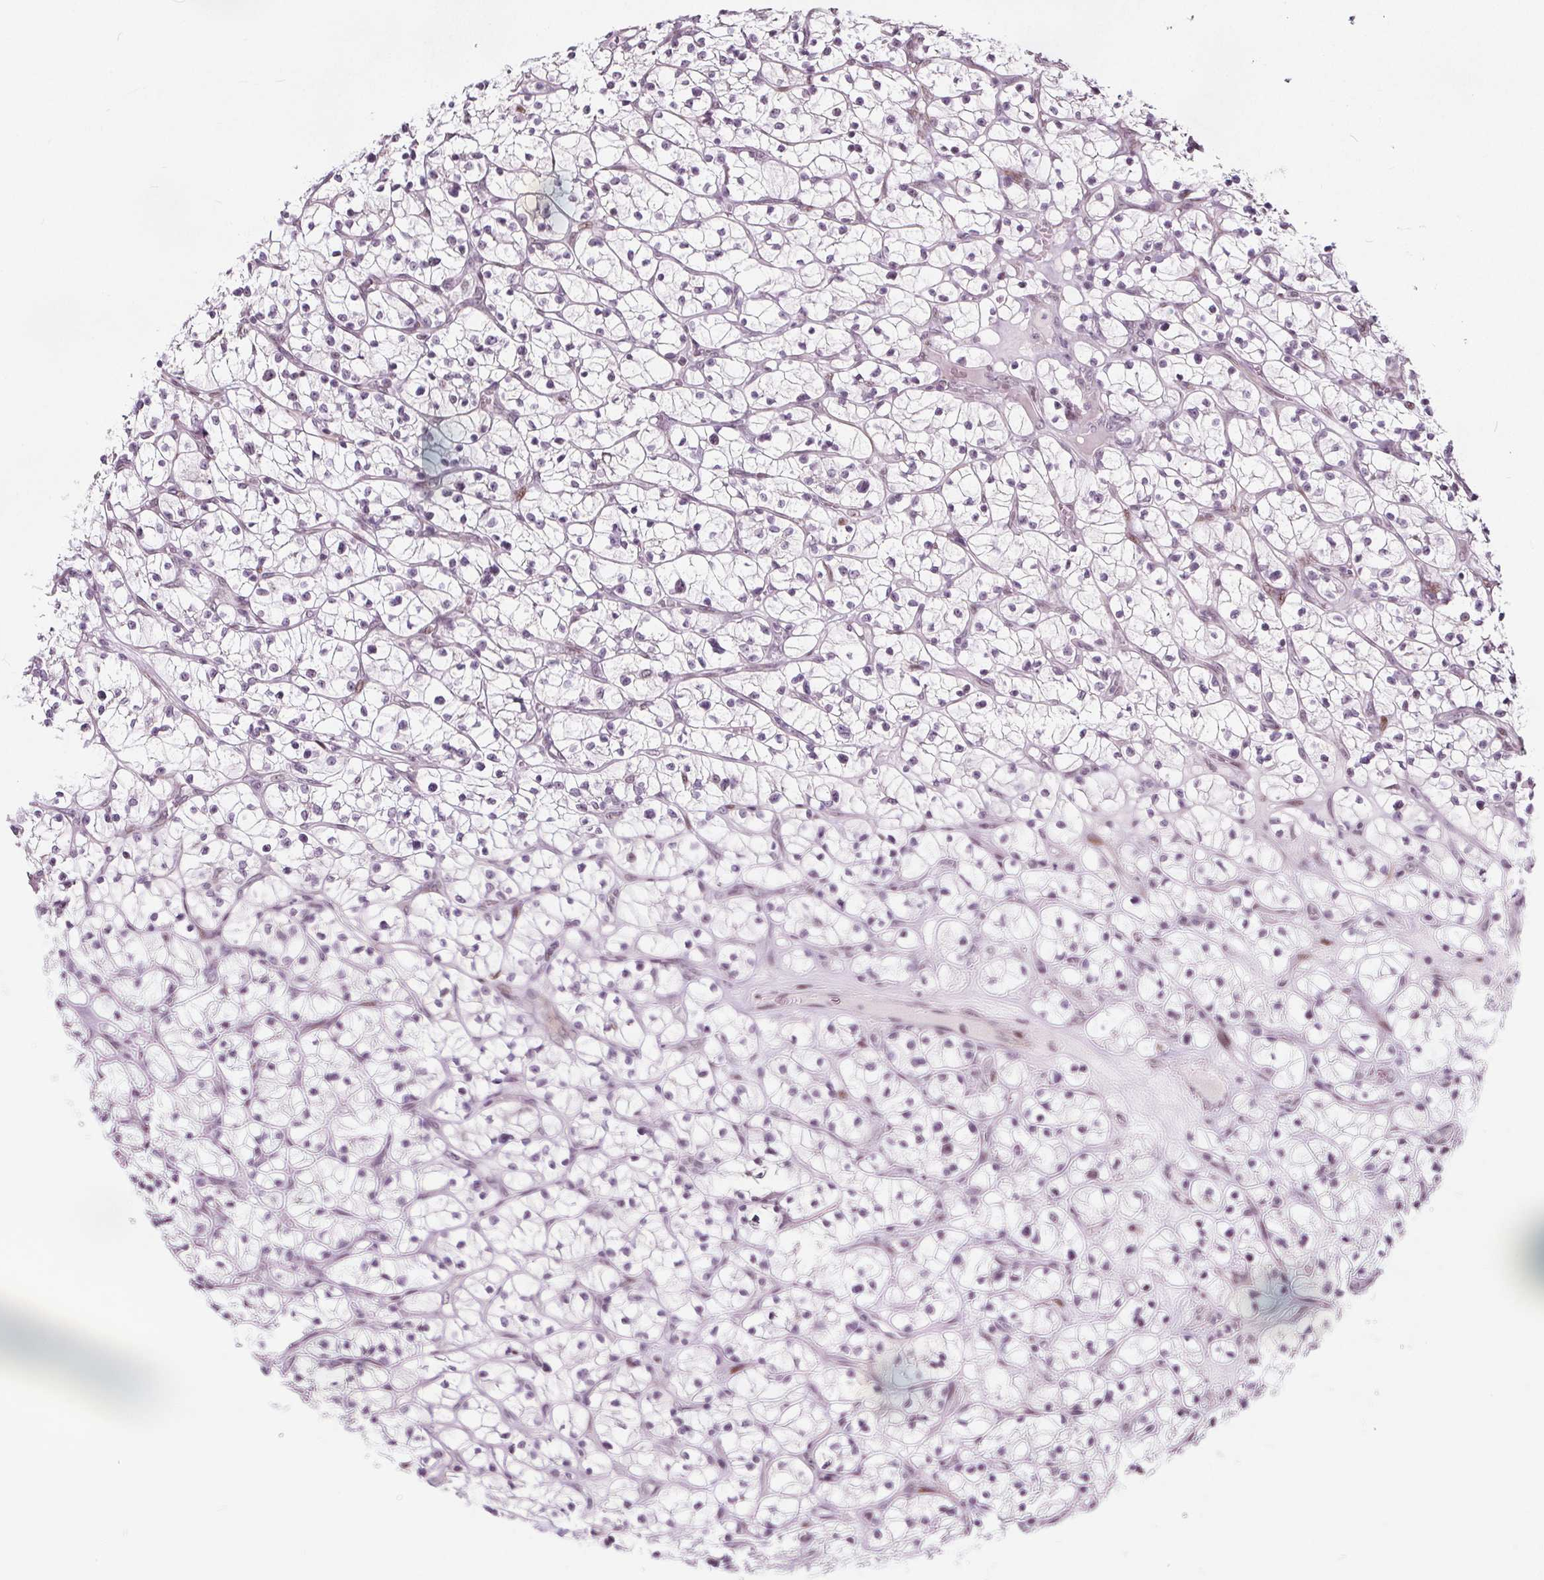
{"staining": {"intensity": "negative", "quantity": "none", "location": "none"}, "tissue": "renal cancer", "cell_type": "Tumor cells", "image_type": "cancer", "snomed": [{"axis": "morphology", "description": "Adenocarcinoma, NOS"}, {"axis": "topography", "description": "Kidney"}], "caption": "A photomicrograph of human renal cancer is negative for staining in tumor cells. (DAB (3,3'-diaminobenzidine) immunohistochemistry visualized using brightfield microscopy, high magnification).", "gene": "TAF6L", "patient": {"sex": "female", "age": 64}}